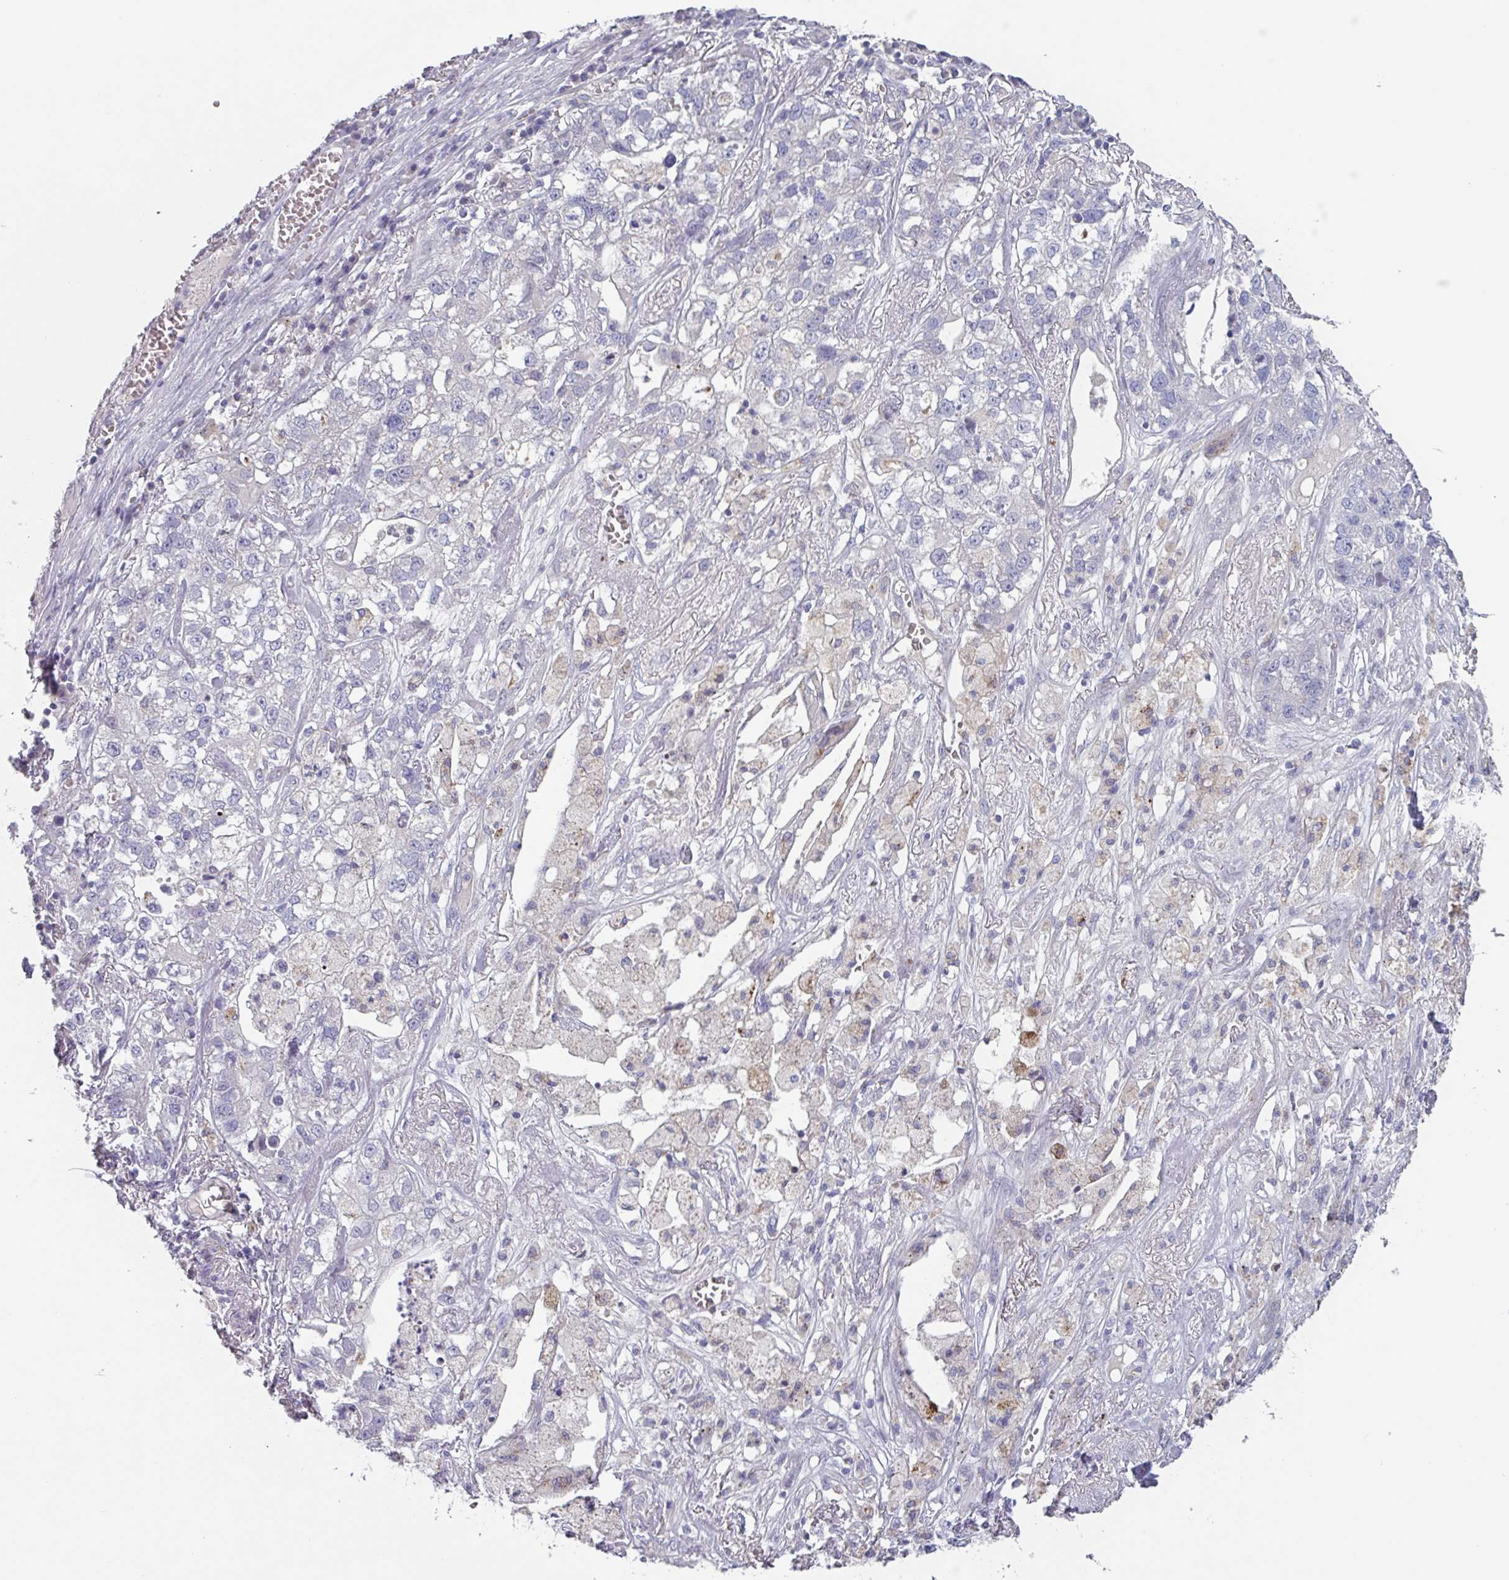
{"staining": {"intensity": "negative", "quantity": "none", "location": "none"}, "tissue": "lung cancer", "cell_type": "Tumor cells", "image_type": "cancer", "snomed": [{"axis": "morphology", "description": "Adenocarcinoma, NOS"}, {"axis": "topography", "description": "Lung"}], "caption": "High magnification brightfield microscopy of lung adenocarcinoma stained with DAB (brown) and counterstained with hematoxylin (blue): tumor cells show no significant staining. (DAB (3,3'-diaminobenzidine) IHC, high magnification).", "gene": "OR2T10", "patient": {"sex": "male", "age": 49}}